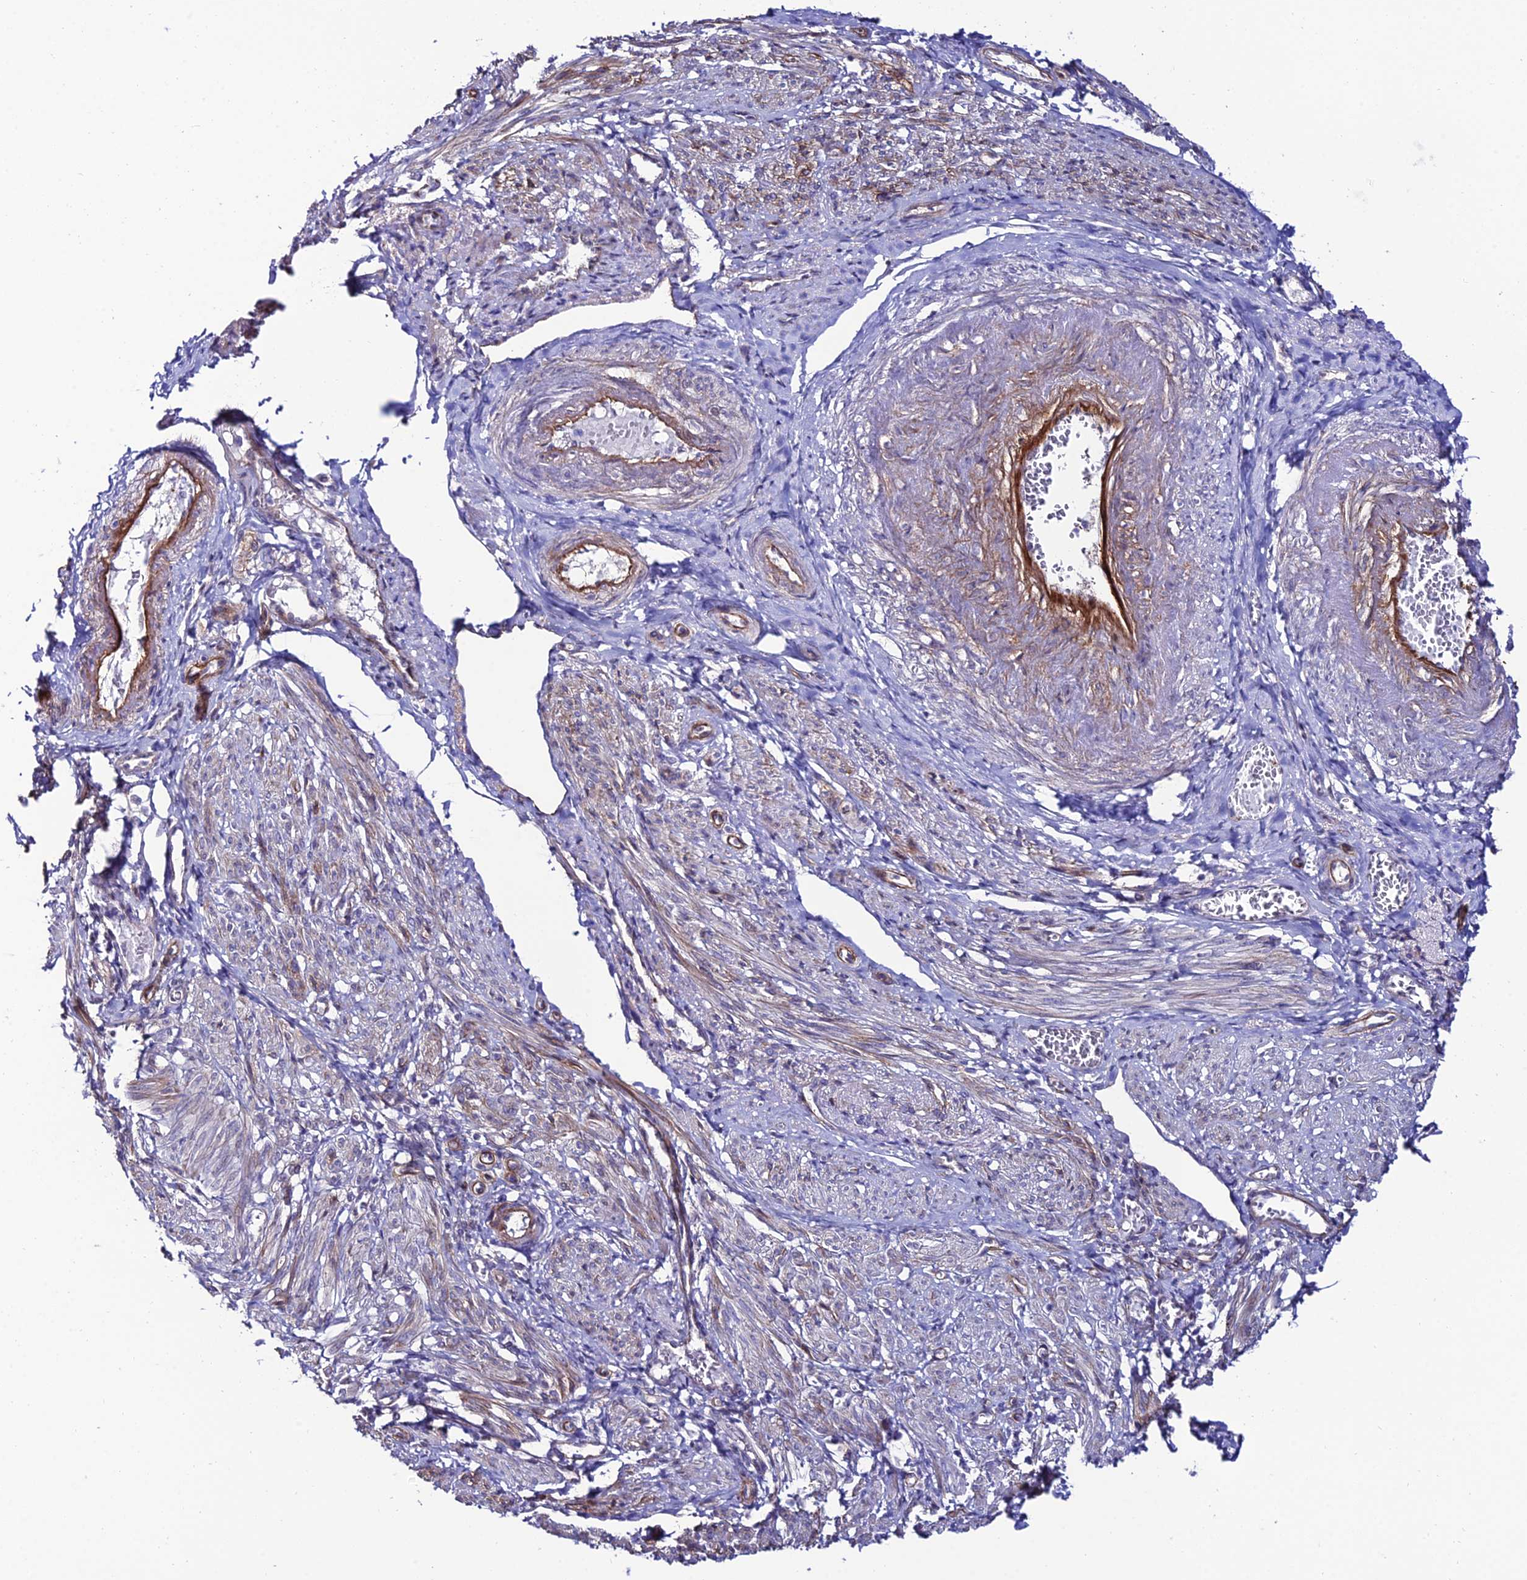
{"staining": {"intensity": "negative", "quantity": "none", "location": "none"}, "tissue": "smooth muscle", "cell_type": "Smooth muscle cells", "image_type": "normal", "snomed": [{"axis": "morphology", "description": "Normal tissue, NOS"}, {"axis": "topography", "description": "Smooth muscle"}], "caption": "Micrograph shows no significant protein expression in smooth muscle cells of normal smooth muscle. (Stains: DAB IHC with hematoxylin counter stain, Microscopy: brightfield microscopy at high magnification).", "gene": "SYT15B", "patient": {"sex": "female", "age": 39}}